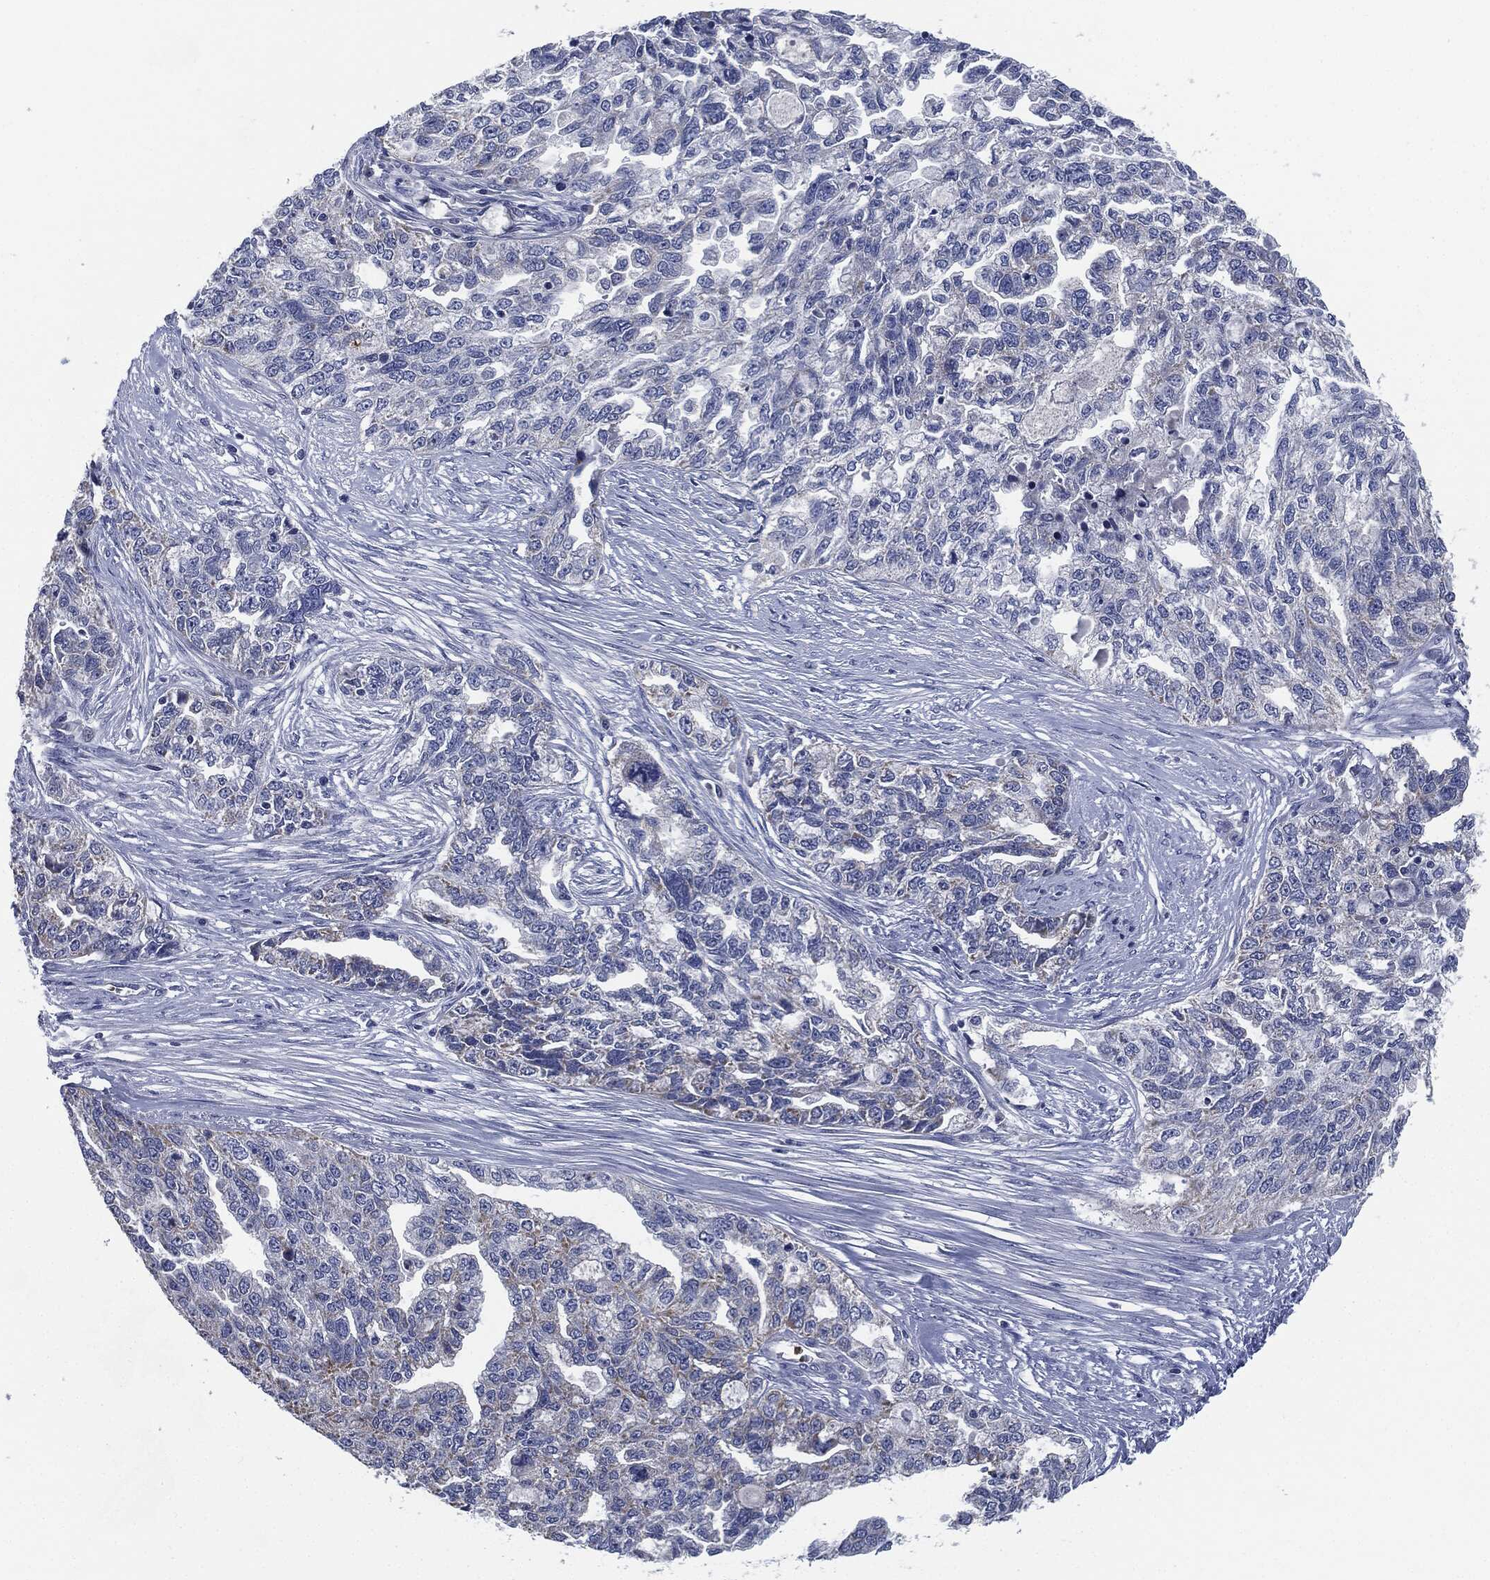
{"staining": {"intensity": "negative", "quantity": "none", "location": "none"}, "tissue": "ovarian cancer", "cell_type": "Tumor cells", "image_type": "cancer", "snomed": [{"axis": "morphology", "description": "Cystadenocarcinoma, serous, NOS"}, {"axis": "topography", "description": "Ovary"}], "caption": "Immunohistochemistry of human serous cystadenocarcinoma (ovarian) exhibits no positivity in tumor cells. Brightfield microscopy of immunohistochemistry (IHC) stained with DAB (3,3'-diaminobenzidine) (brown) and hematoxylin (blue), captured at high magnification.", "gene": "SIGLEC9", "patient": {"sex": "female", "age": 51}}